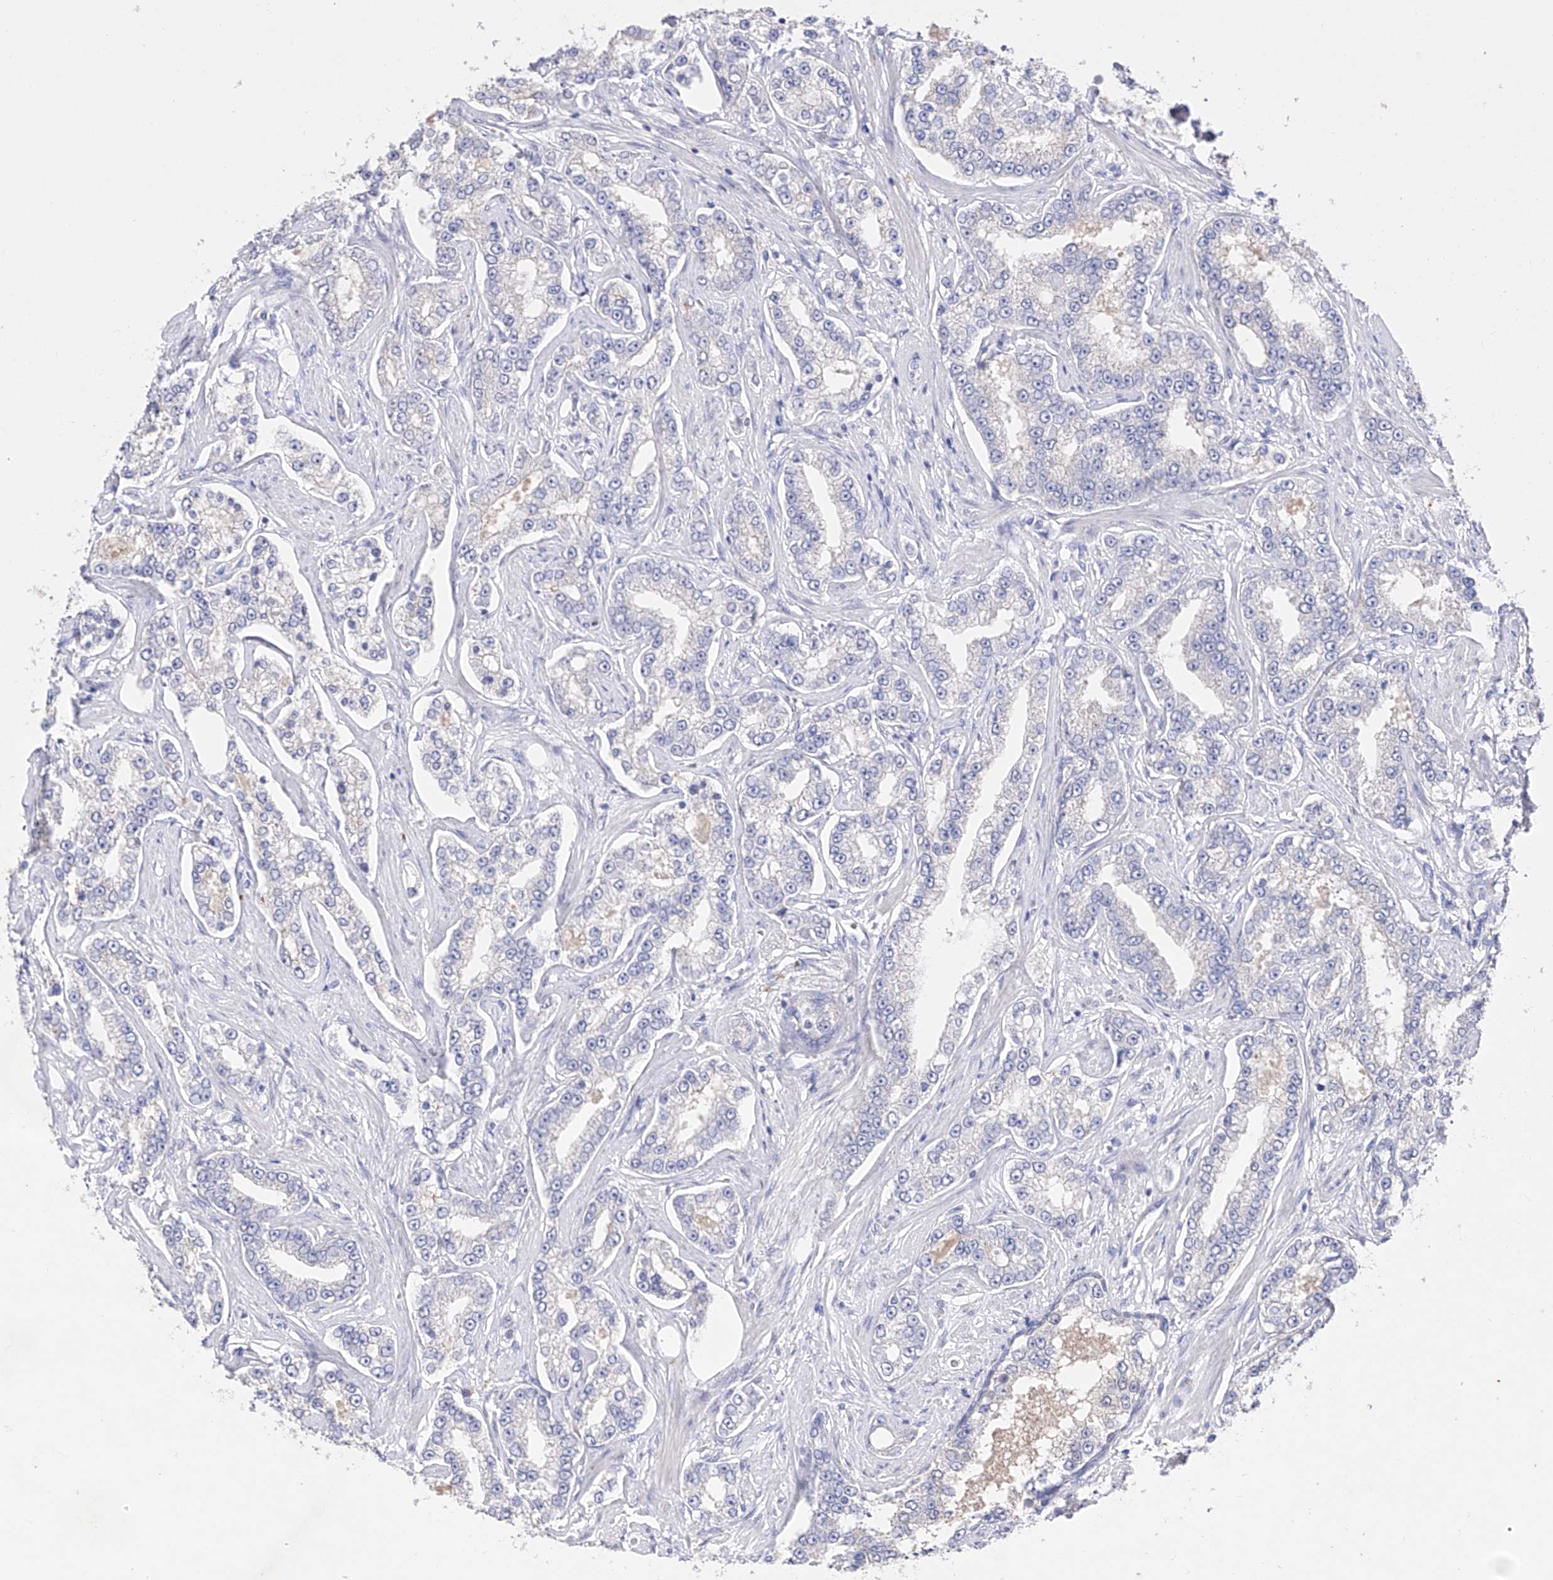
{"staining": {"intensity": "negative", "quantity": "none", "location": "none"}, "tissue": "prostate cancer", "cell_type": "Tumor cells", "image_type": "cancer", "snomed": [{"axis": "morphology", "description": "Normal tissue, NOS"}, {"axis": "morphology", "description": "Adenocarcinoma, High grade"}, {"axis": "topography", "description": "Prostate"}], "caption": "Adenocarcinoma (high-grade) (prostate) was stained to show a protein in brown. There is no significant expression in tumor cells.", "gene": "TM7SF2", "patient": {"sex": "male", "age": 83}}